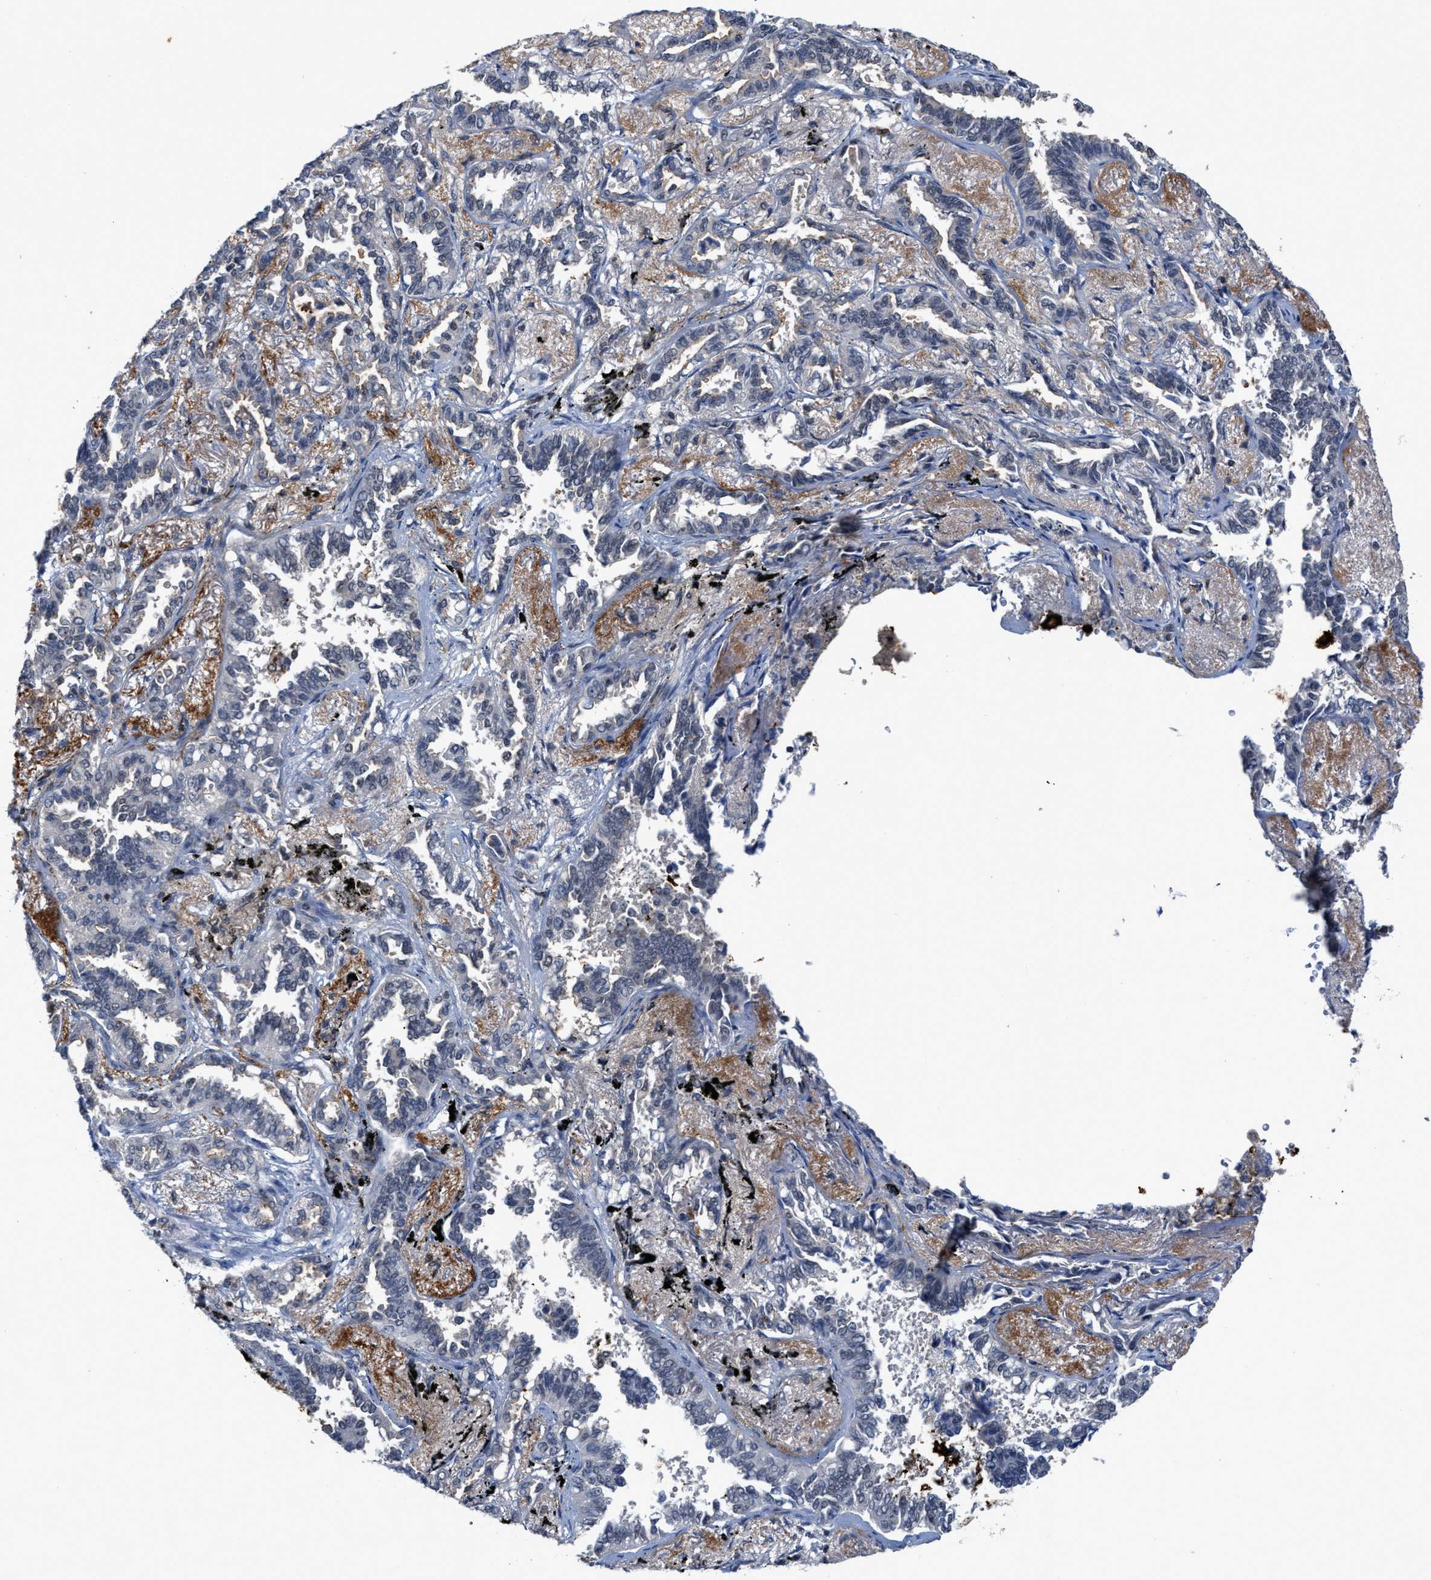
{"staining": {"intensity": "negative", "quantity": "none", "location": "none"}, "tissue": "lung cancer", "cell_type": "Tumor cells", "image_type": "cancer", "snomed": [{"axis": "morphology", "description": "Adenocarcinoma, NOS"}, {"axis": "topography", "description": "Lung"}], "caption": "Immunohistochemical staining of human lung cancer shows no significant expression in tumor cells. (DAB immunohistochemistry visualized using brightfield microscopy, high magnification).", "gene": "FGD3", "patient": {"sex": "male", "age": 59}}